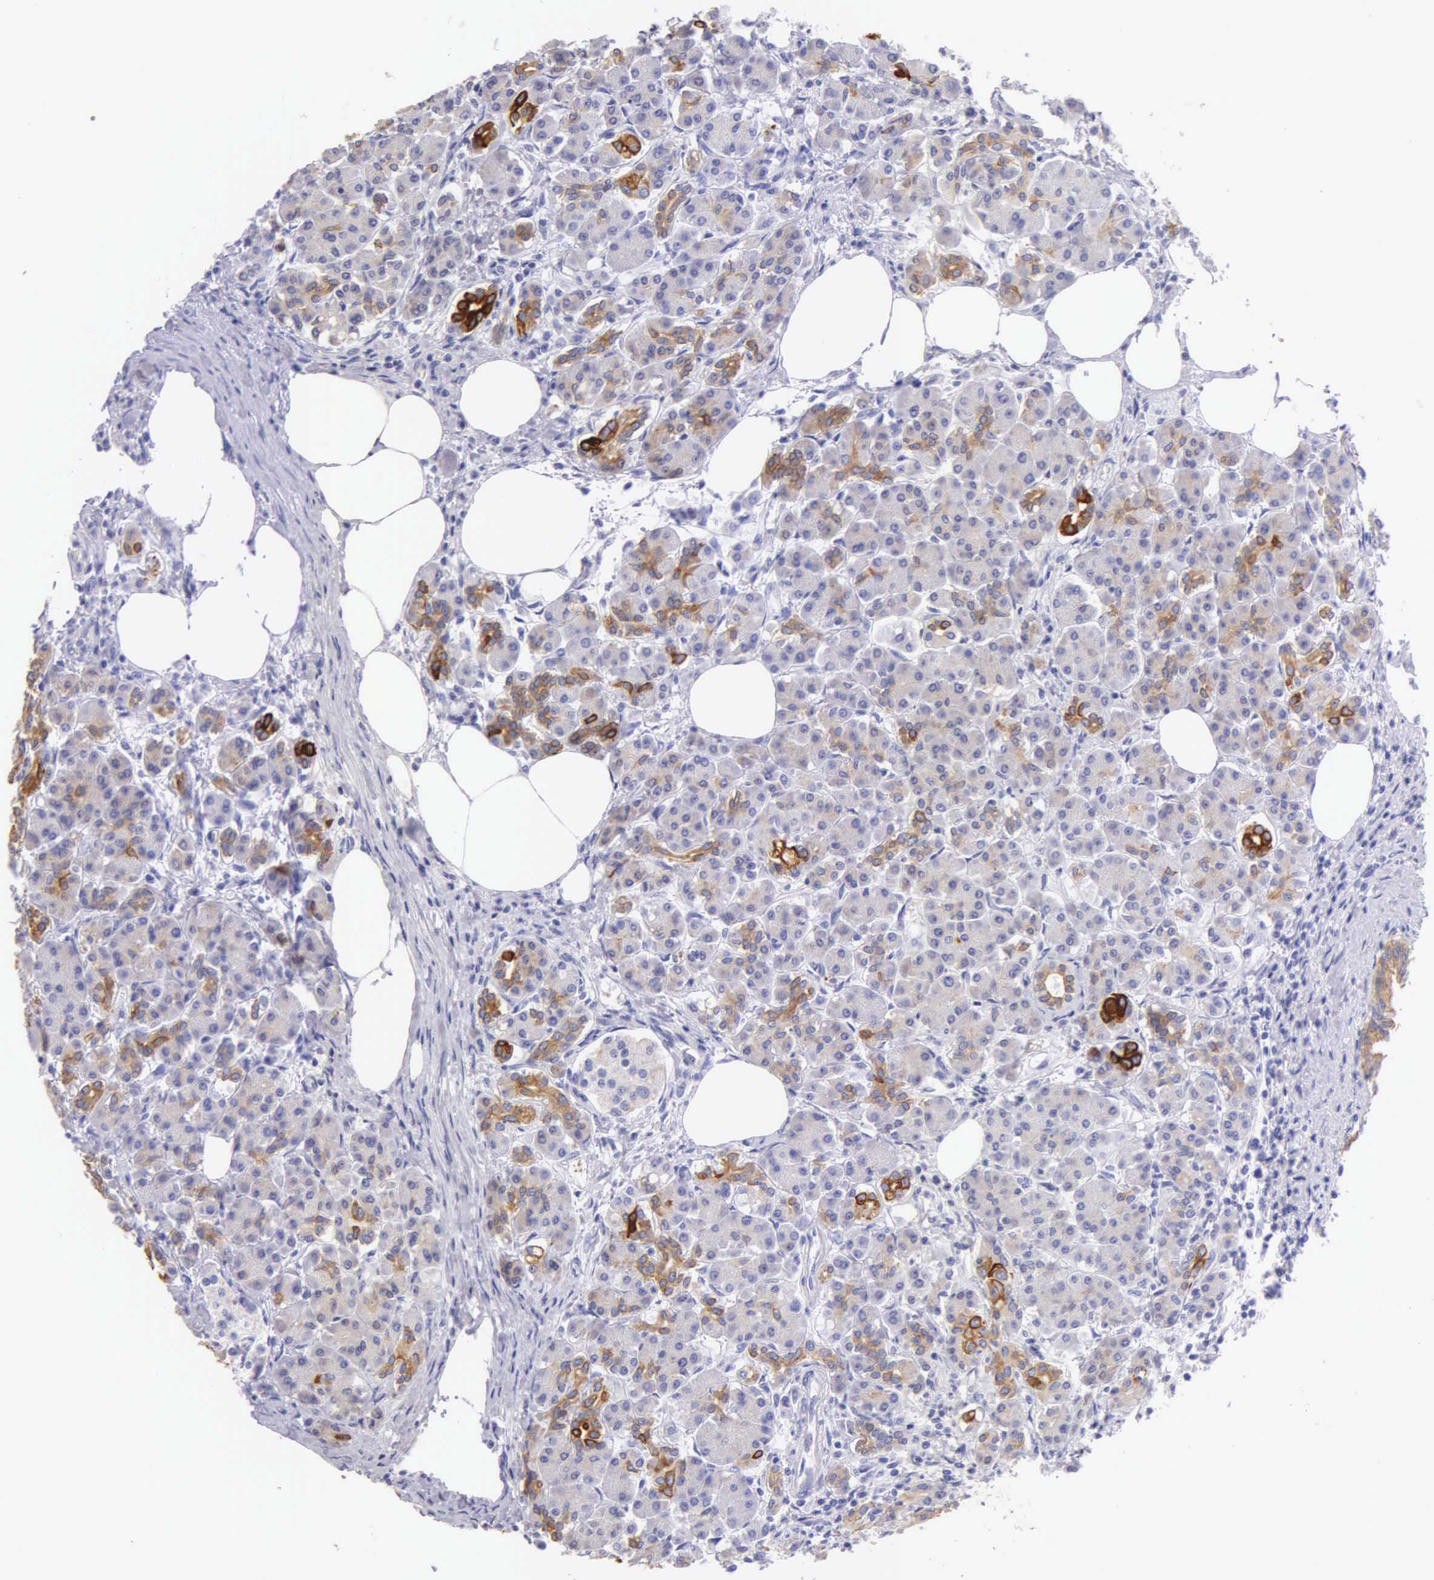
{"staining": {"intensity": "strong", "quantity": "<25%", "location": "cytoplasmic/membranous"}, "tissue": "pancreas", "cell_type": "Exocrine glandular cells", "image_type": "normal", "snomed": [{"axis": "morphology", "description": "Normal tissue, NOS"}, {"axis": "topography", "description": "Pancreas"}], "caption": "High-power microscopy captured an immunohistochemistry photomicrograph of benign pancreas, revealing strong cytoplasmic/membranous positivity in approximately <25% of exocrine glandular cells.", "gene": "KRT17", "patient": {"sex": "female", "age": 73}}